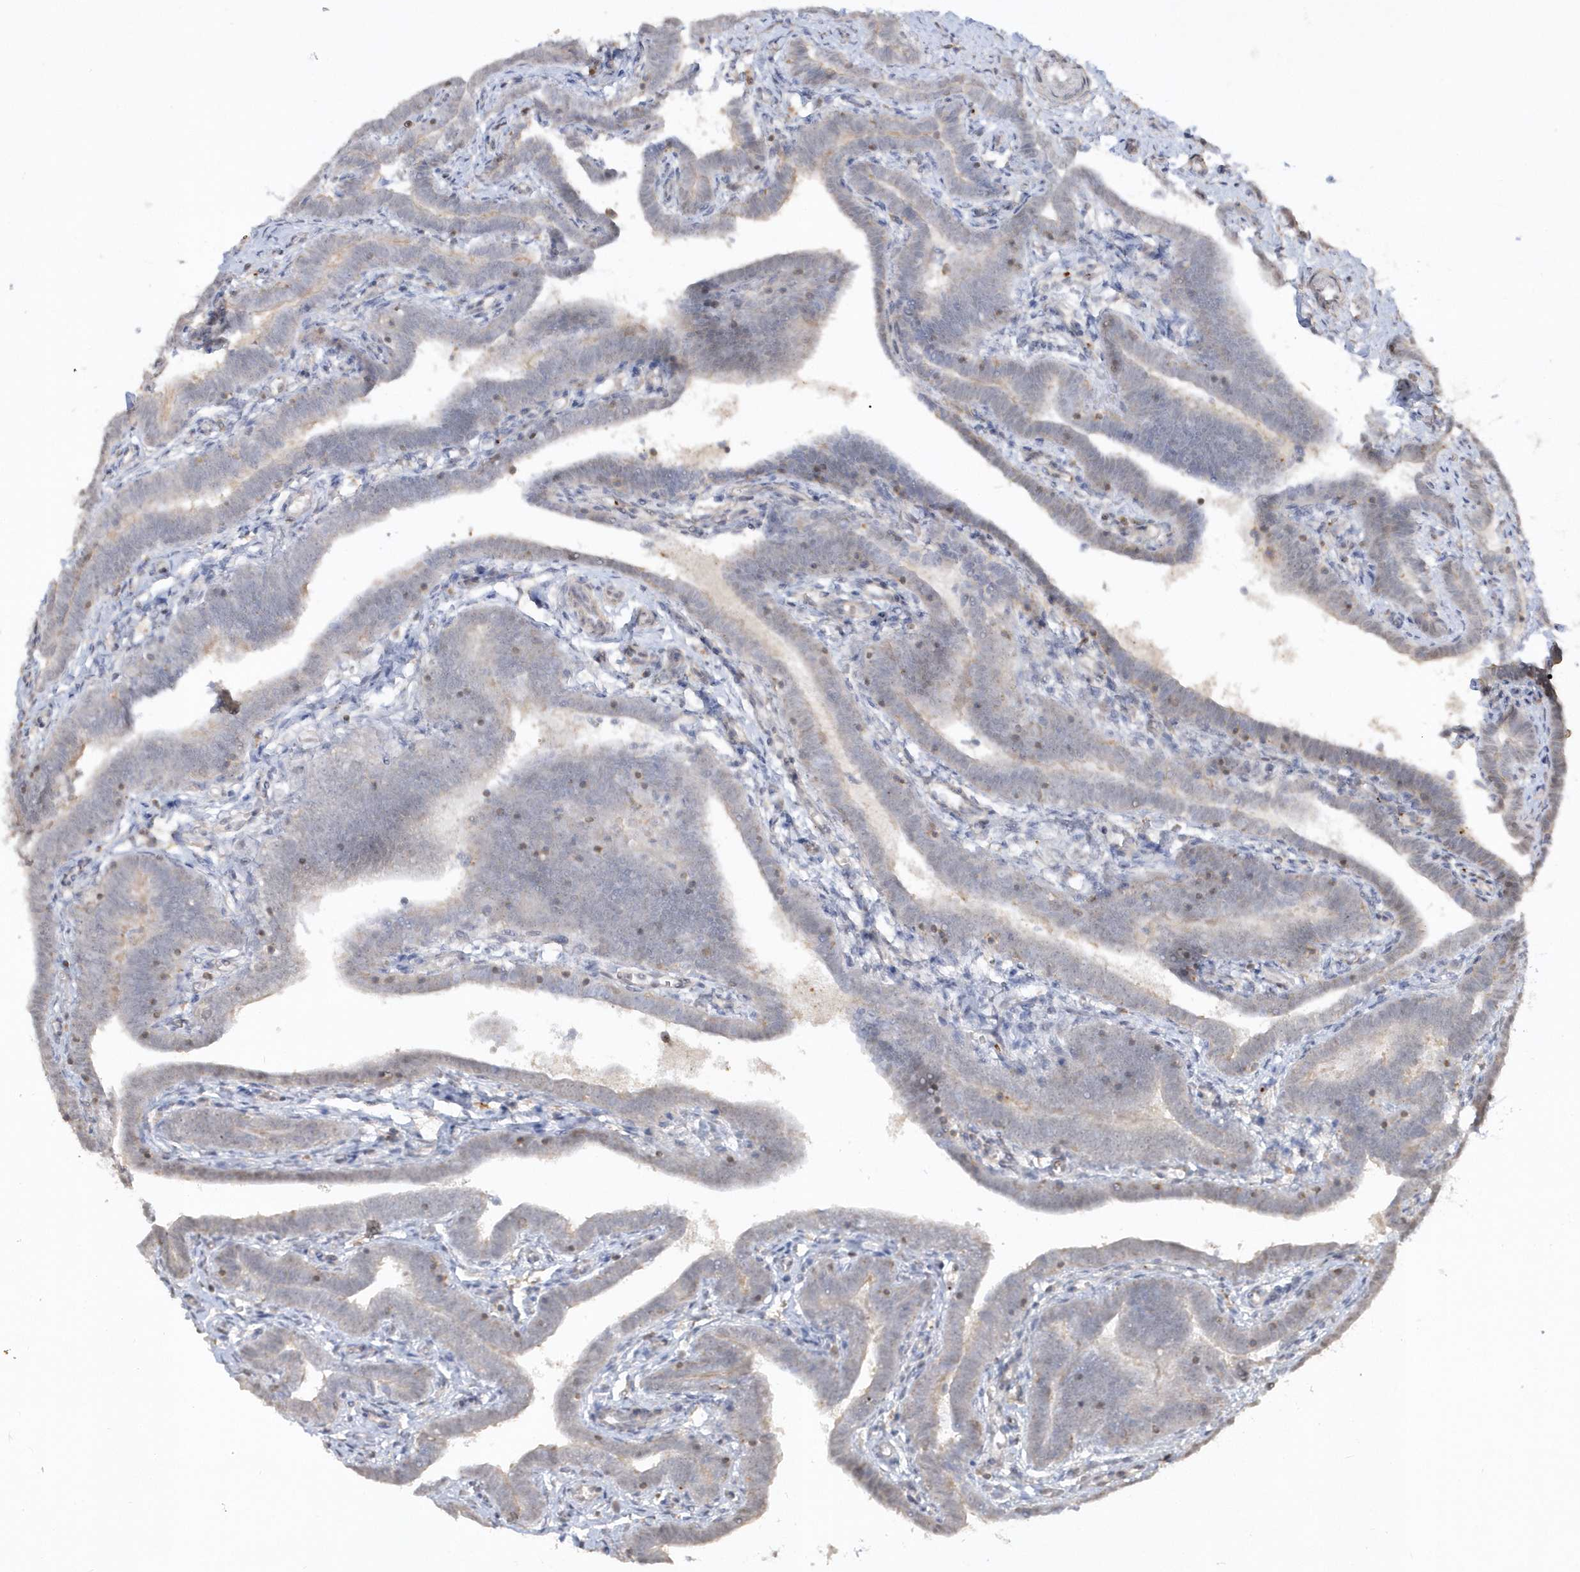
{"staining": {"intensity": "weak", "quantity": "25%-75%", "location": "cytoplasmic/membranous"}, "tissue": "fallopian tube", "cell_type": "Glandular cells", "image_type": "normal", "snomed": [{"axis": "morphology", "description": "Normal tissue, NOS"}, {"axis": "topography", "description": "Fallopian tube"}], "caption": "A high-resolution histopathology image shows immunohistochemistry (IHC) staining of benign fallopian tube, which reveals weak cytoplasmic/membranous staining in approximately 25%-75% of glandular cells. (brown staining indicates protein expression, while blue staining denotes nuclei).", "gene": "BSN", "patient": {"sex": "female", "age": 36}}